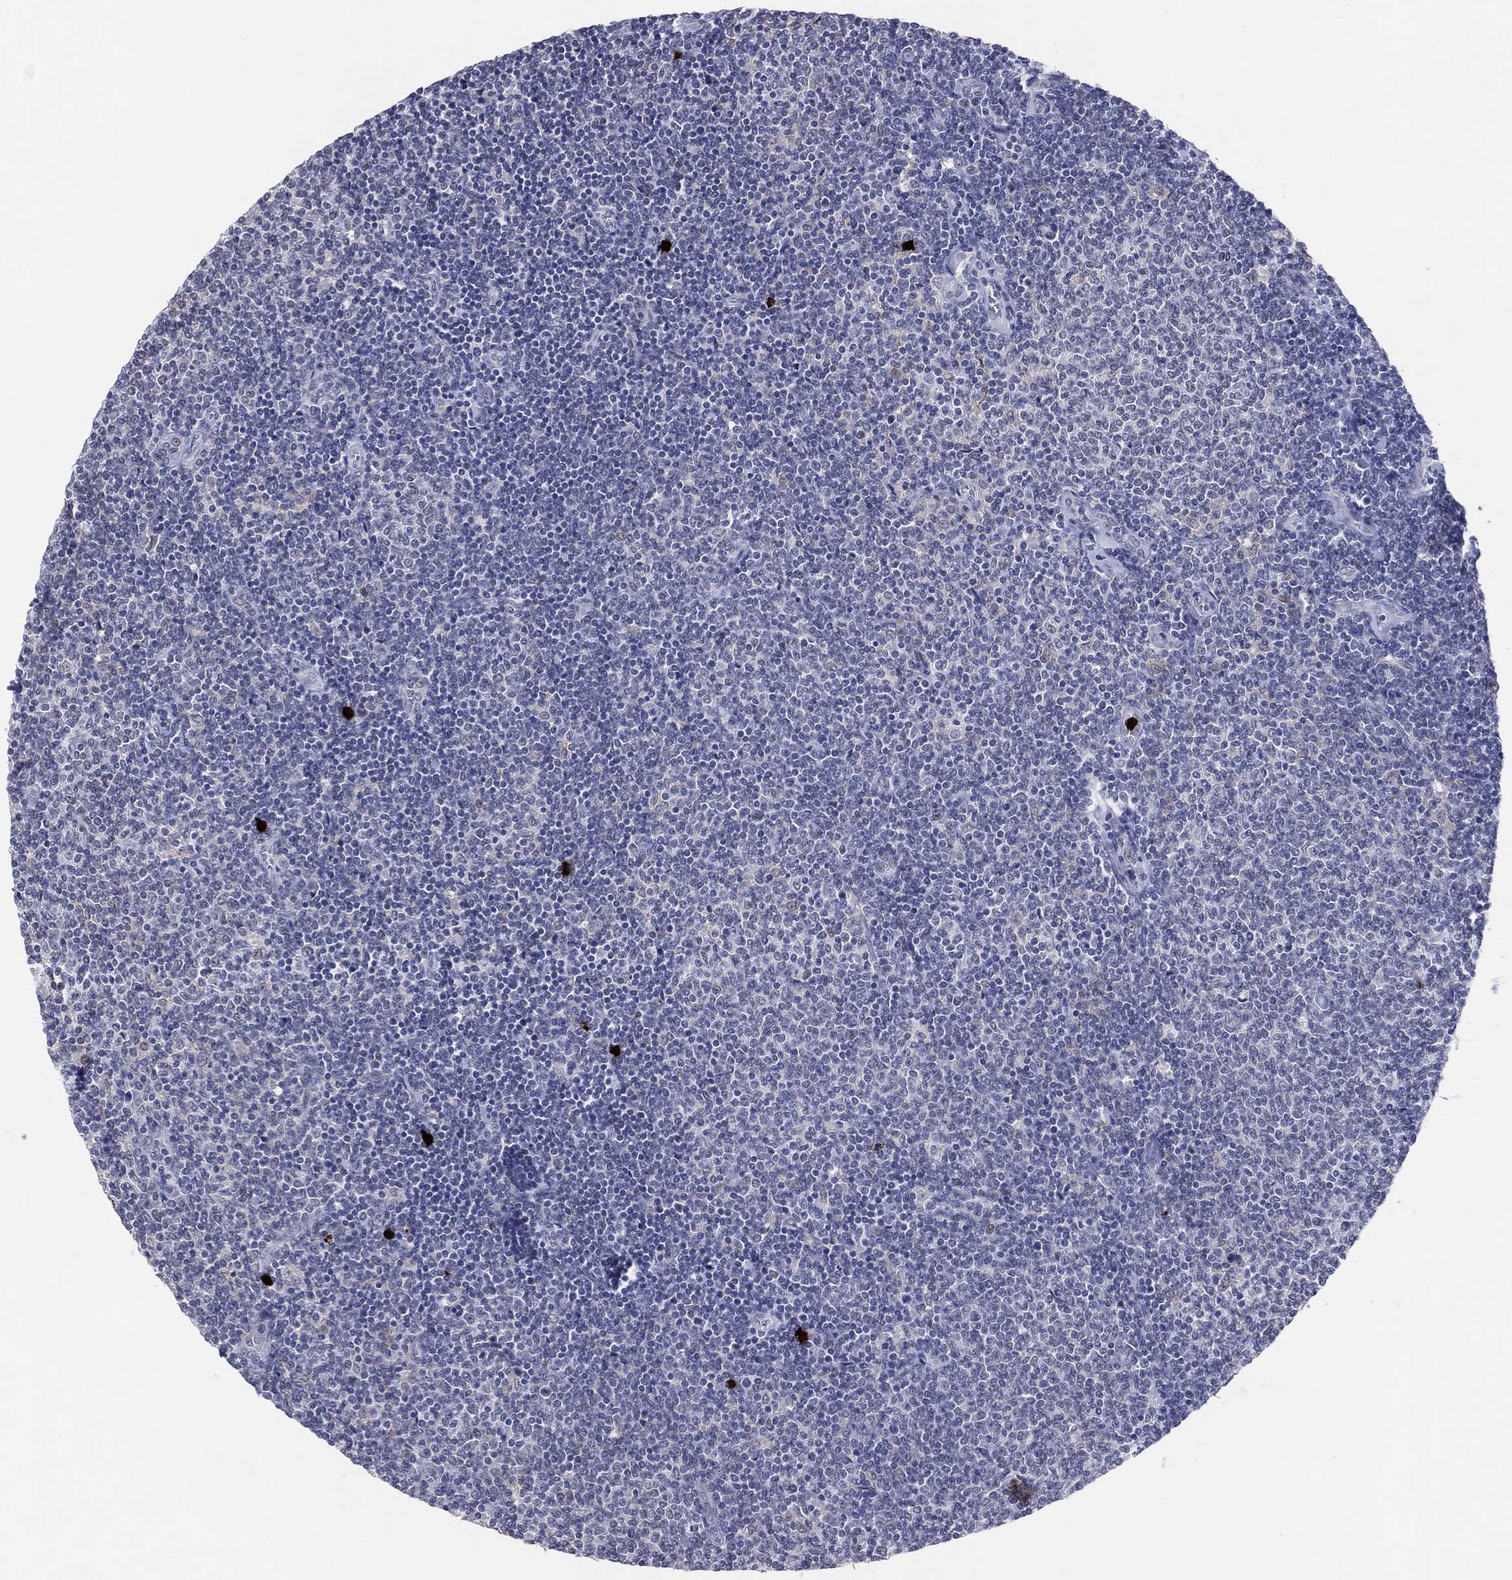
{"staining": {"intensity": "negative", "quantity": "none", "location": "none"}, "tissue": "lymphoma", "cell_type": "Tumor cells", "image_type": "cancer", "snomed": [{"axis": "morphology", "description": "Malignant lymphoma, non-Hodgkin's type, Low grade"}, {"axis": "topography", "description": "Lymph node"}], "caption": "IHC of lymphoma displays no expression in tumor cells.", "gene": "CFAP58", "patient": {"sex": "male", "age": 52}}